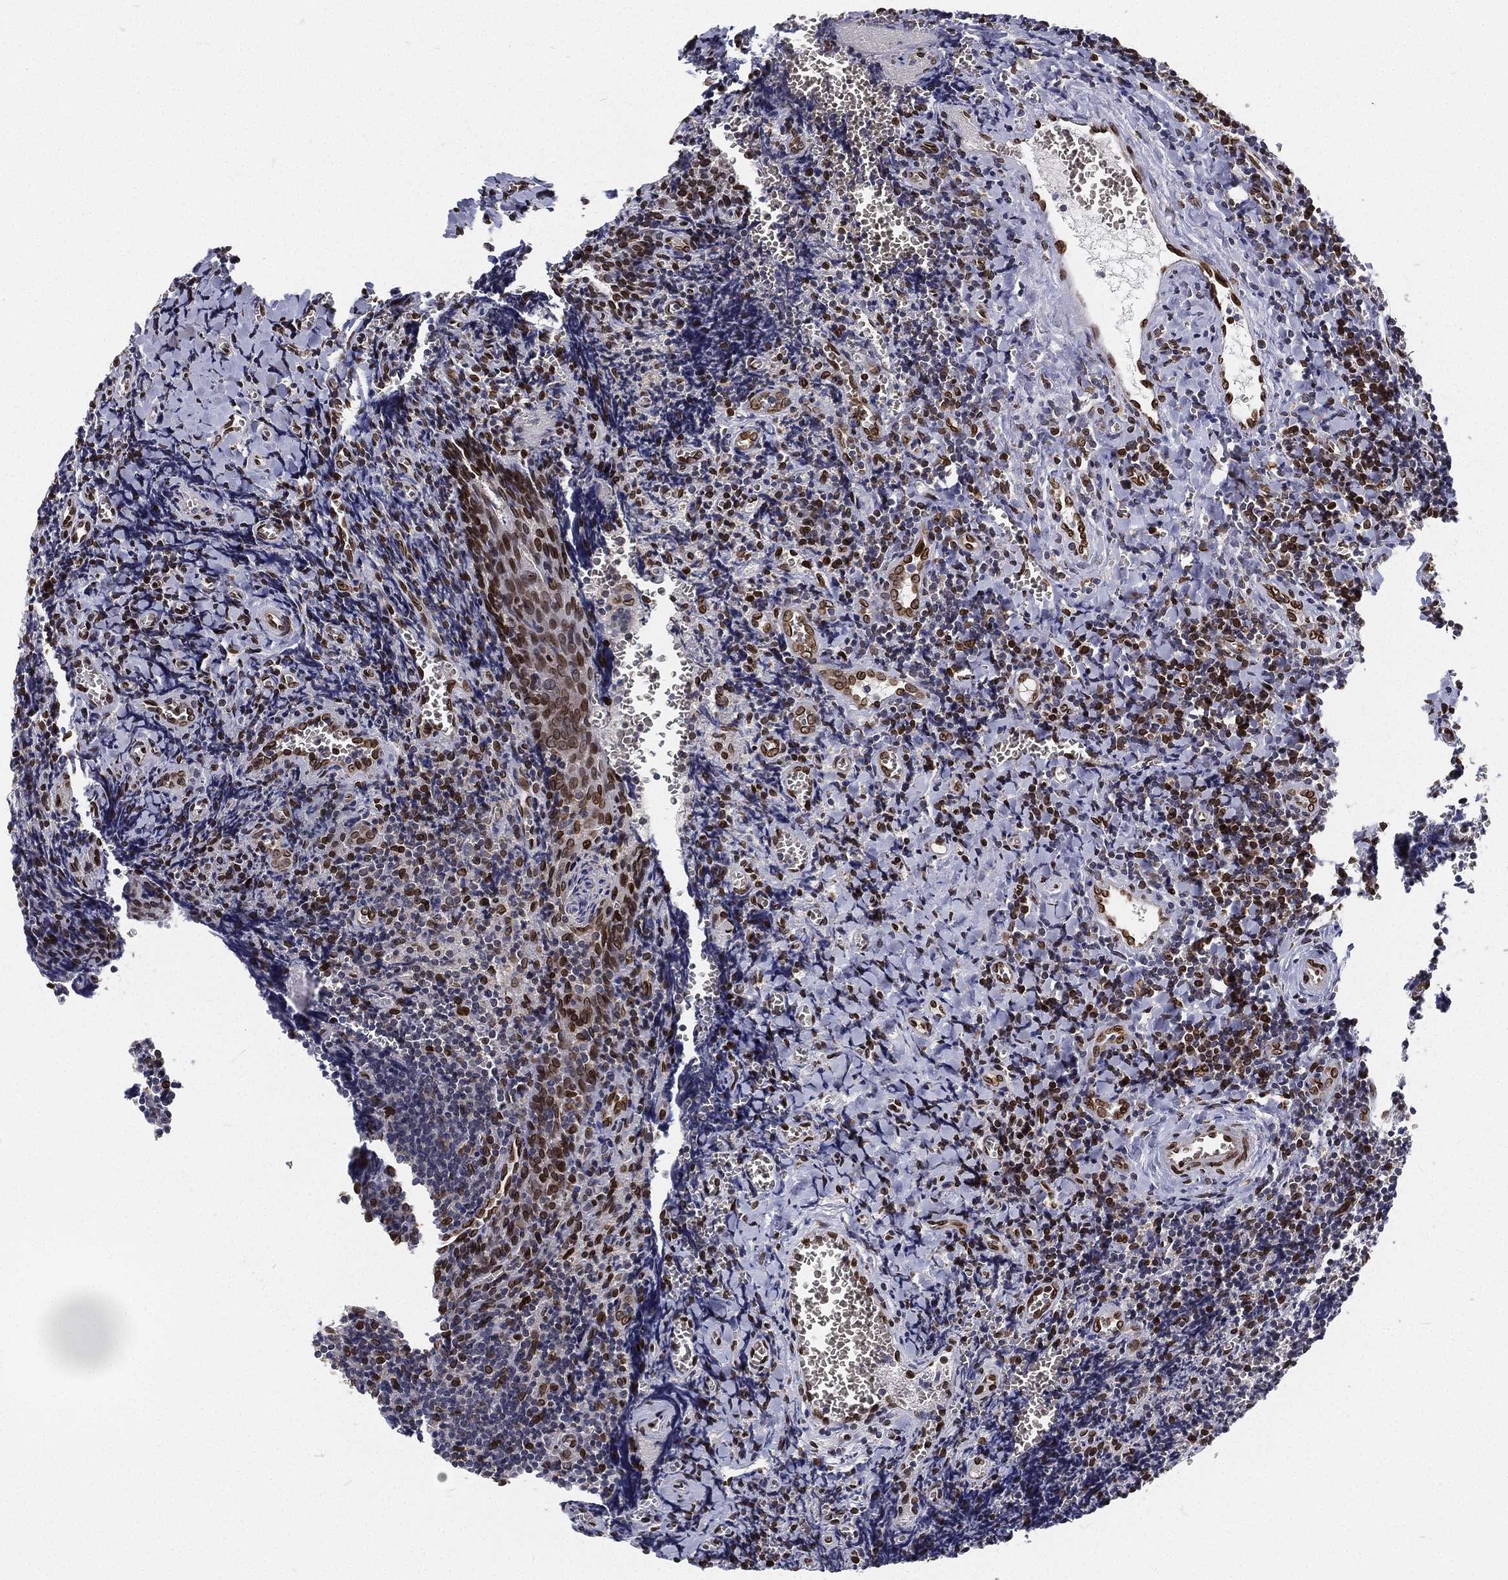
{"staining": {"intensity": "strong", "quantity": "<25%", "location": "cytoplasmic/membranous,nuclear"}, "tissue": "tonsil", "cell_type": "Germinal center cells", "image_type": "normal", "snomed": [{"axis": "morphology", "description": "Normal tissue, NOS"}, {"axis": "morphology", "description": "Inflammation, NOS"}, {"axis": "topography", "description": "Tonsil"}], "caption": "Protein staining by IHC reveals strong cytoplasmic/membranous,nuclear staining in approximately <25% of germinal center cells in unremarkable tonsil.", "gene": "PALB2", "patient": {"sex": "female", "age": 31}}